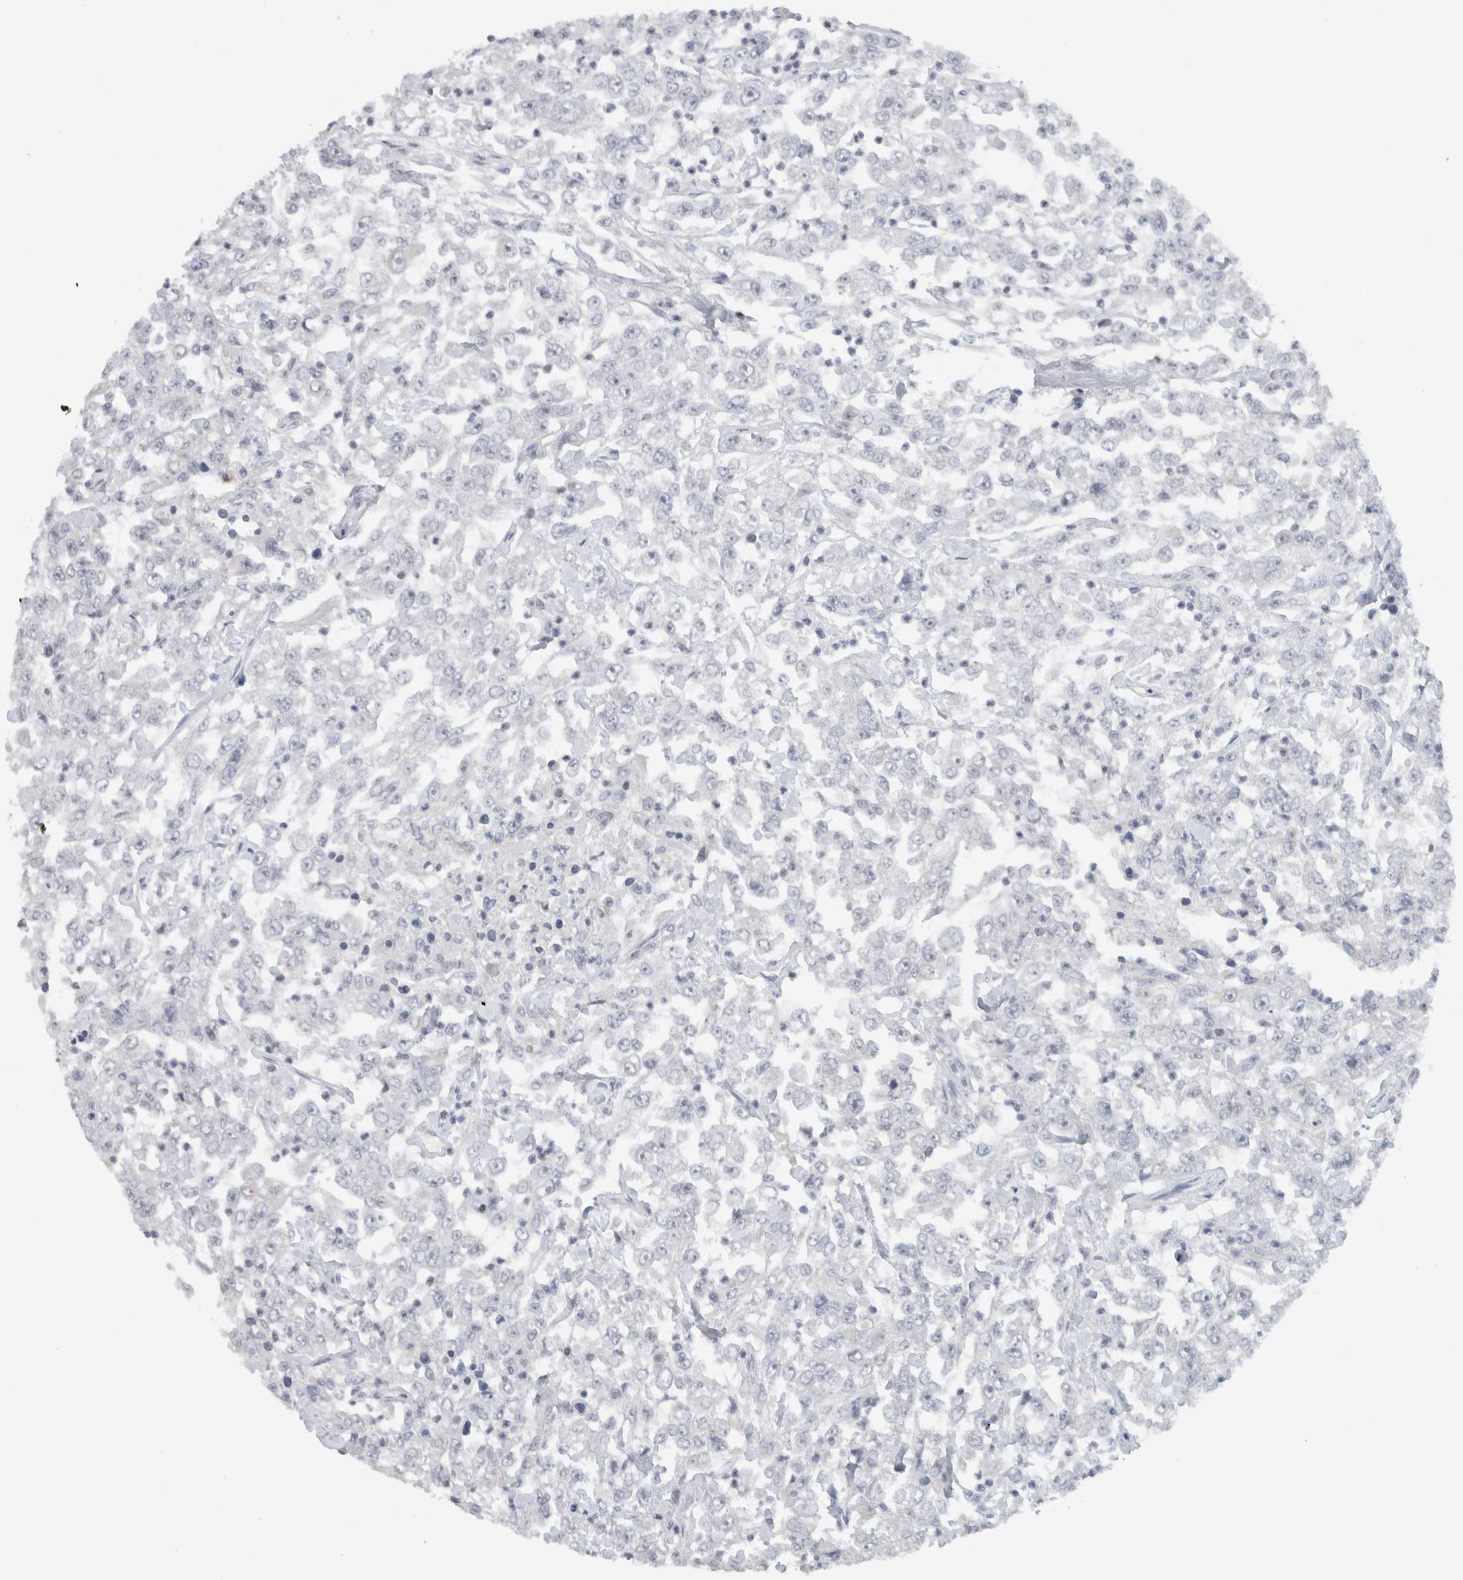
{"staining": {"intensity": "negative", "quantity": "none", "location": "none"}, "tissue": "urothelial cancer", "cell_type": "Tumor cells", "image_type": "cancer", "snomed": [{"axis": "morphology", "description": "Urothelial carcinoma, High grade"}, {"axis": "topography", "description": "Urinary bladder"}], "caption": "Immunohistochemical staining of human urothelial cancer reveals no significant staining in tumor cells.", "gene": "FMR1NB", "patient": {"sex": "male", "age": 46}}